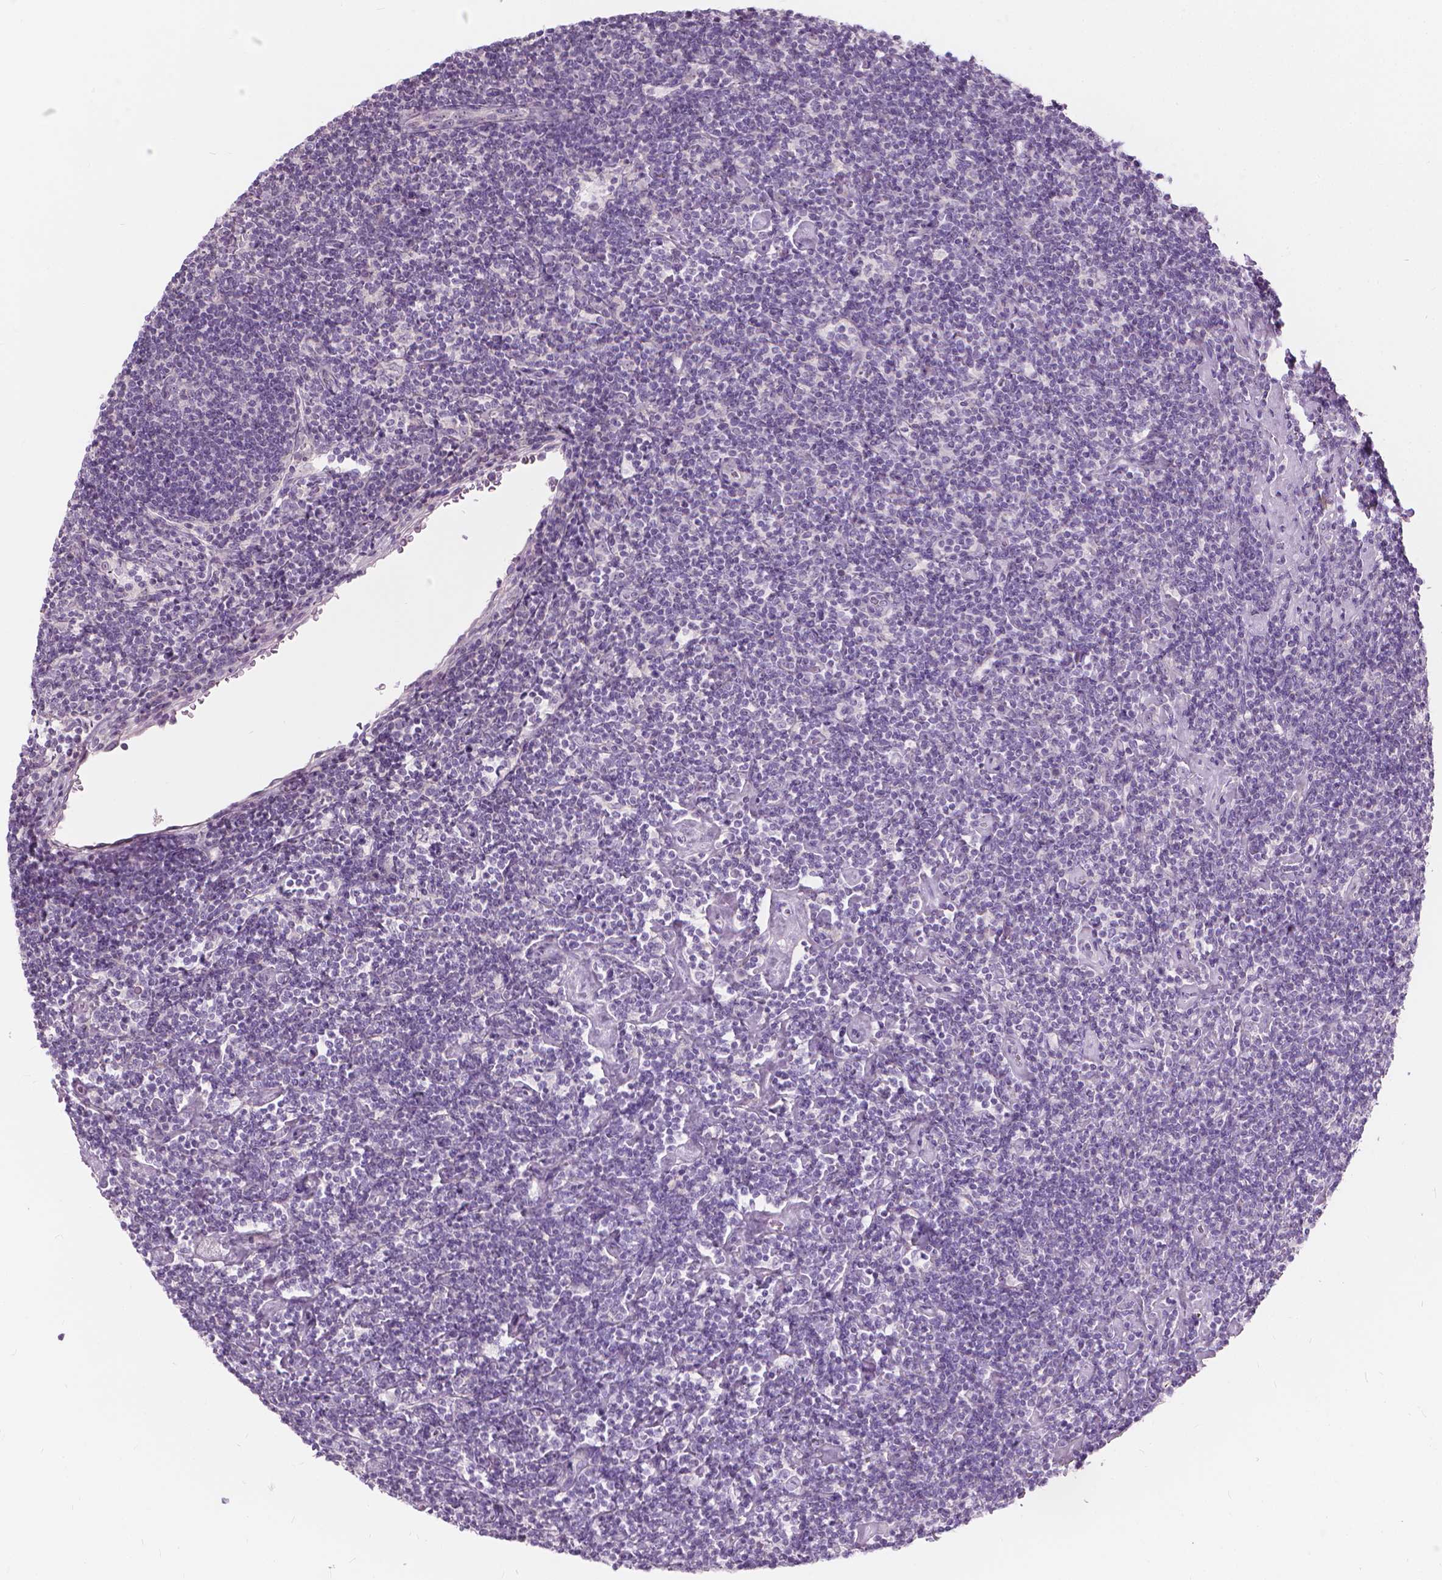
{"staining": {"intensity": "negative", "quantity": "none", "location": "none"}, "tissue": "lymphoma", "cell_type": "Tumor cells", "image_type": "cancer", "snomed": [{"axis": "morphology", "description": "Hodgkin's disease, NOS"}, {"axis": "topography", "description": "Lymph node"}], "caption": "DAB immunohistochemical staining of human lymphoma demonstrates no significant positivity in tumor cells.", "gene": "GPRC5A", "patient": {"sex": "male", "age": 40}}